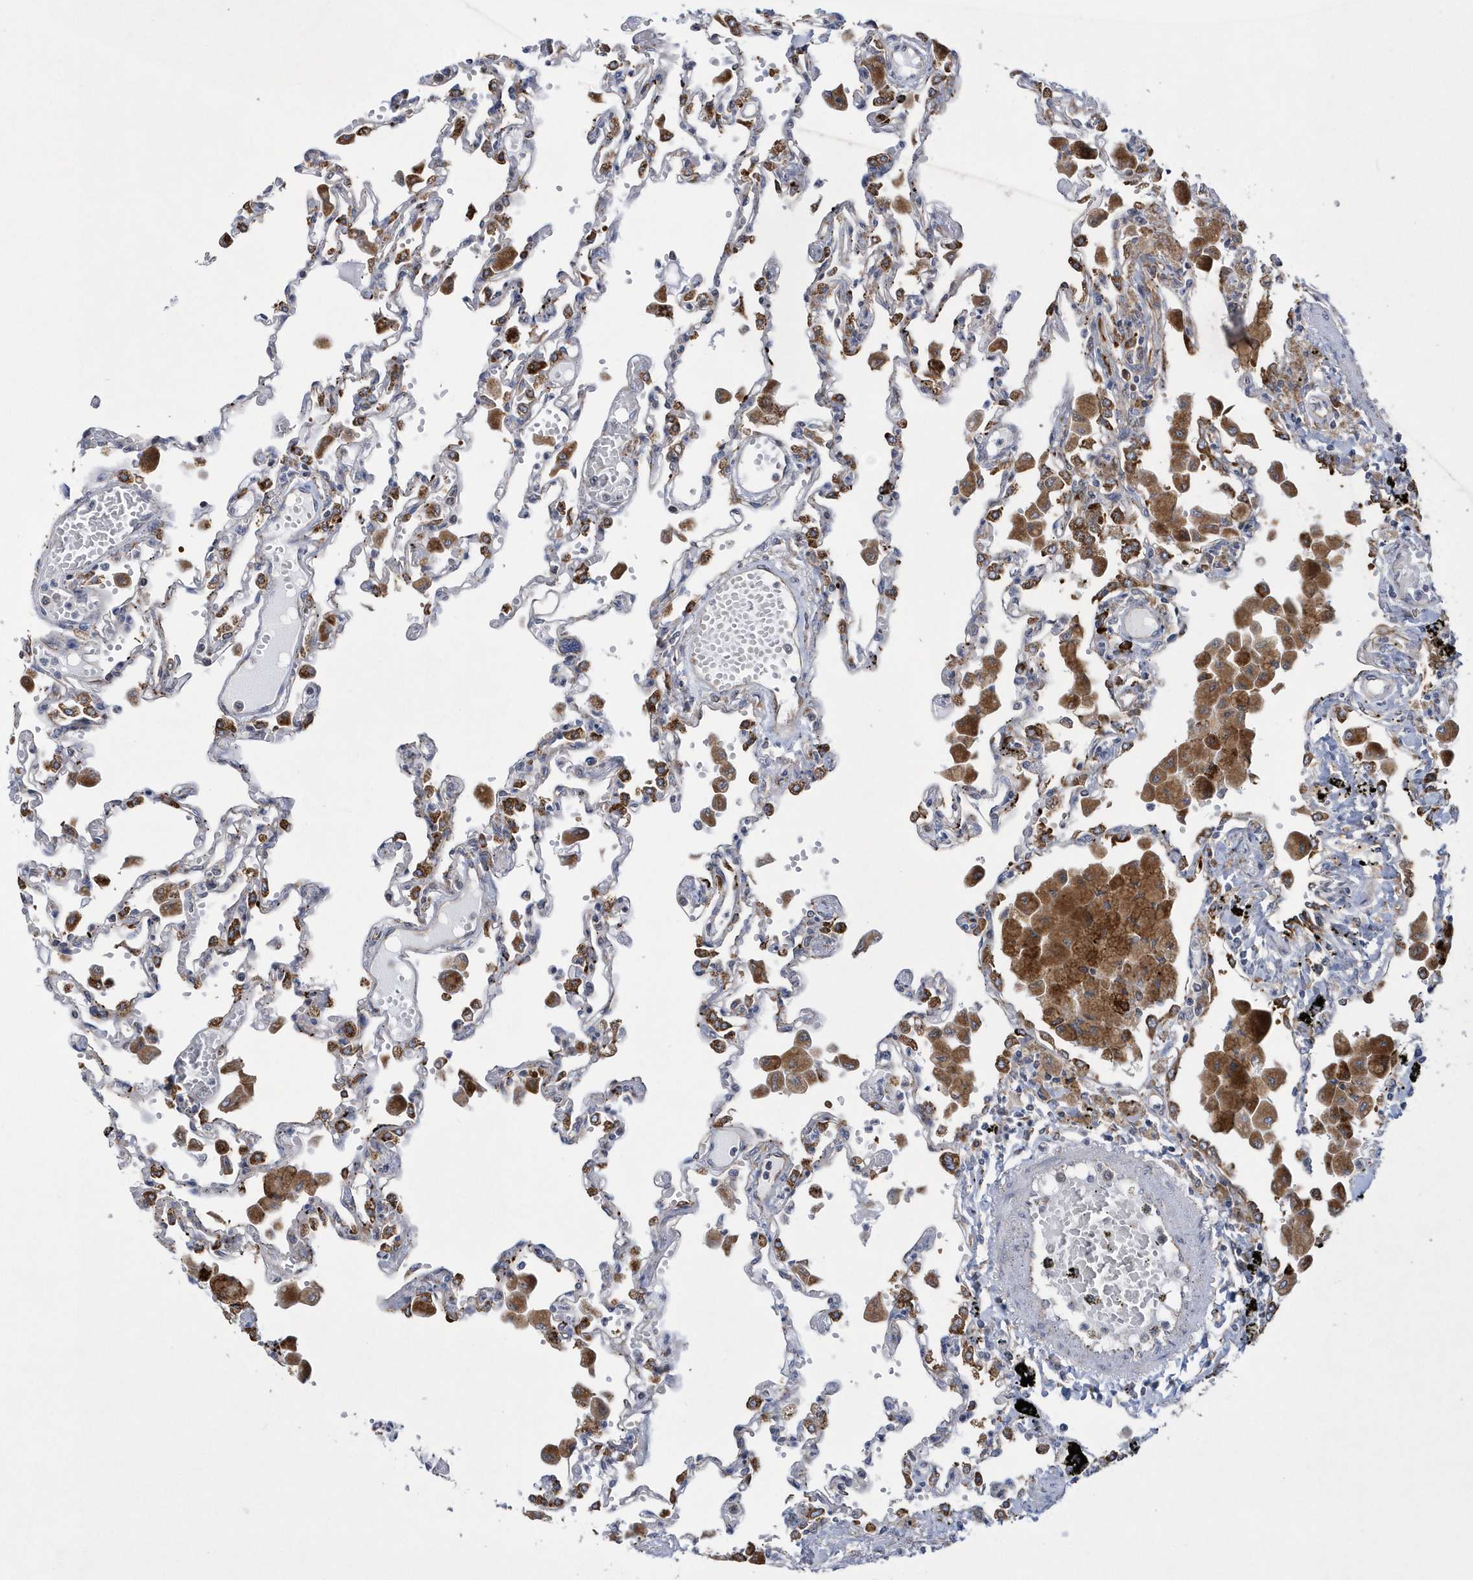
{"staining": {"intensity": "moderate", "quantity": "25%-75%", "location": "cytoplasmic/membranous"}, "tissue": "lung", "cell_type": "Alveolar cells", "image_type": "normal", "snomed": [{"axis": "morphology", "description": "Normal tissue, NOS"}, {"axis": "topography", "description": "Bronchus"}, {"axis": "topography", "description": "Lung"}], "caption": "Approximately 25%-75% of alveolar cells in normal human lung show moderate cytoplasmic/membranous protein positivity as visualized by brown immunohistochemical staining.", "gene": "MED31", "patient": {"sex": "female", "age": 49}}